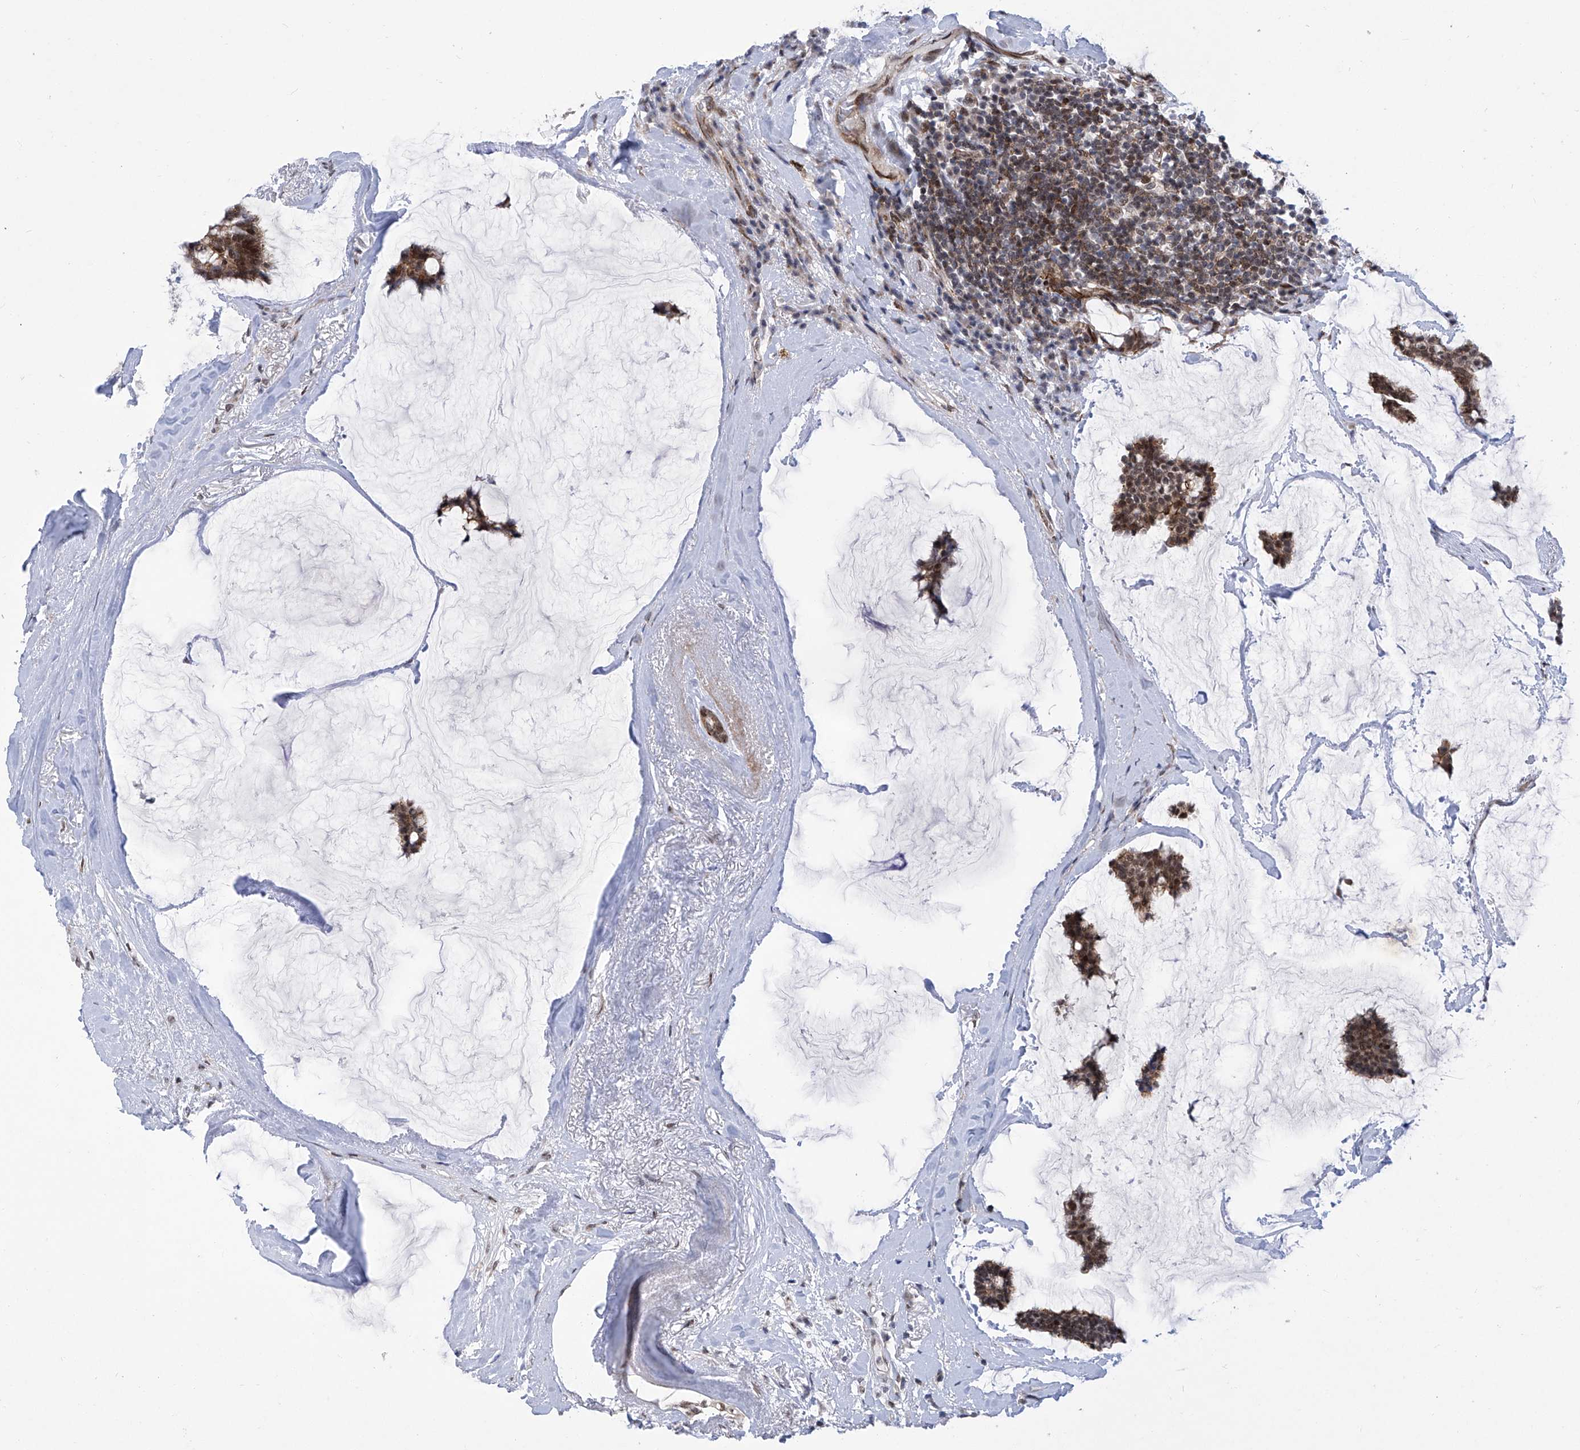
{"staining": {"intensity": "moderate", "quantity": ">75%", "location": "cytoplasmic/membranous,nuclear"}, "tissue": "breast cancer", "cell_type": "Tumor cells", "image_type": "cancer", "snomed": [{"axis": "morphology", "description": "Duct carcinoma"}, {"axis": "topography", "description": "Breast"}], "caption": "This is an image of immunohistochemistry (IHC) staining of breast cancer (infiltrating ductal carcinoma), which shows moderate positivity in the cytoplasmic/membranous and nuclear of tumor cells.", "gene": "CEP290", "patient": {"sex": "female", "age": 93}}